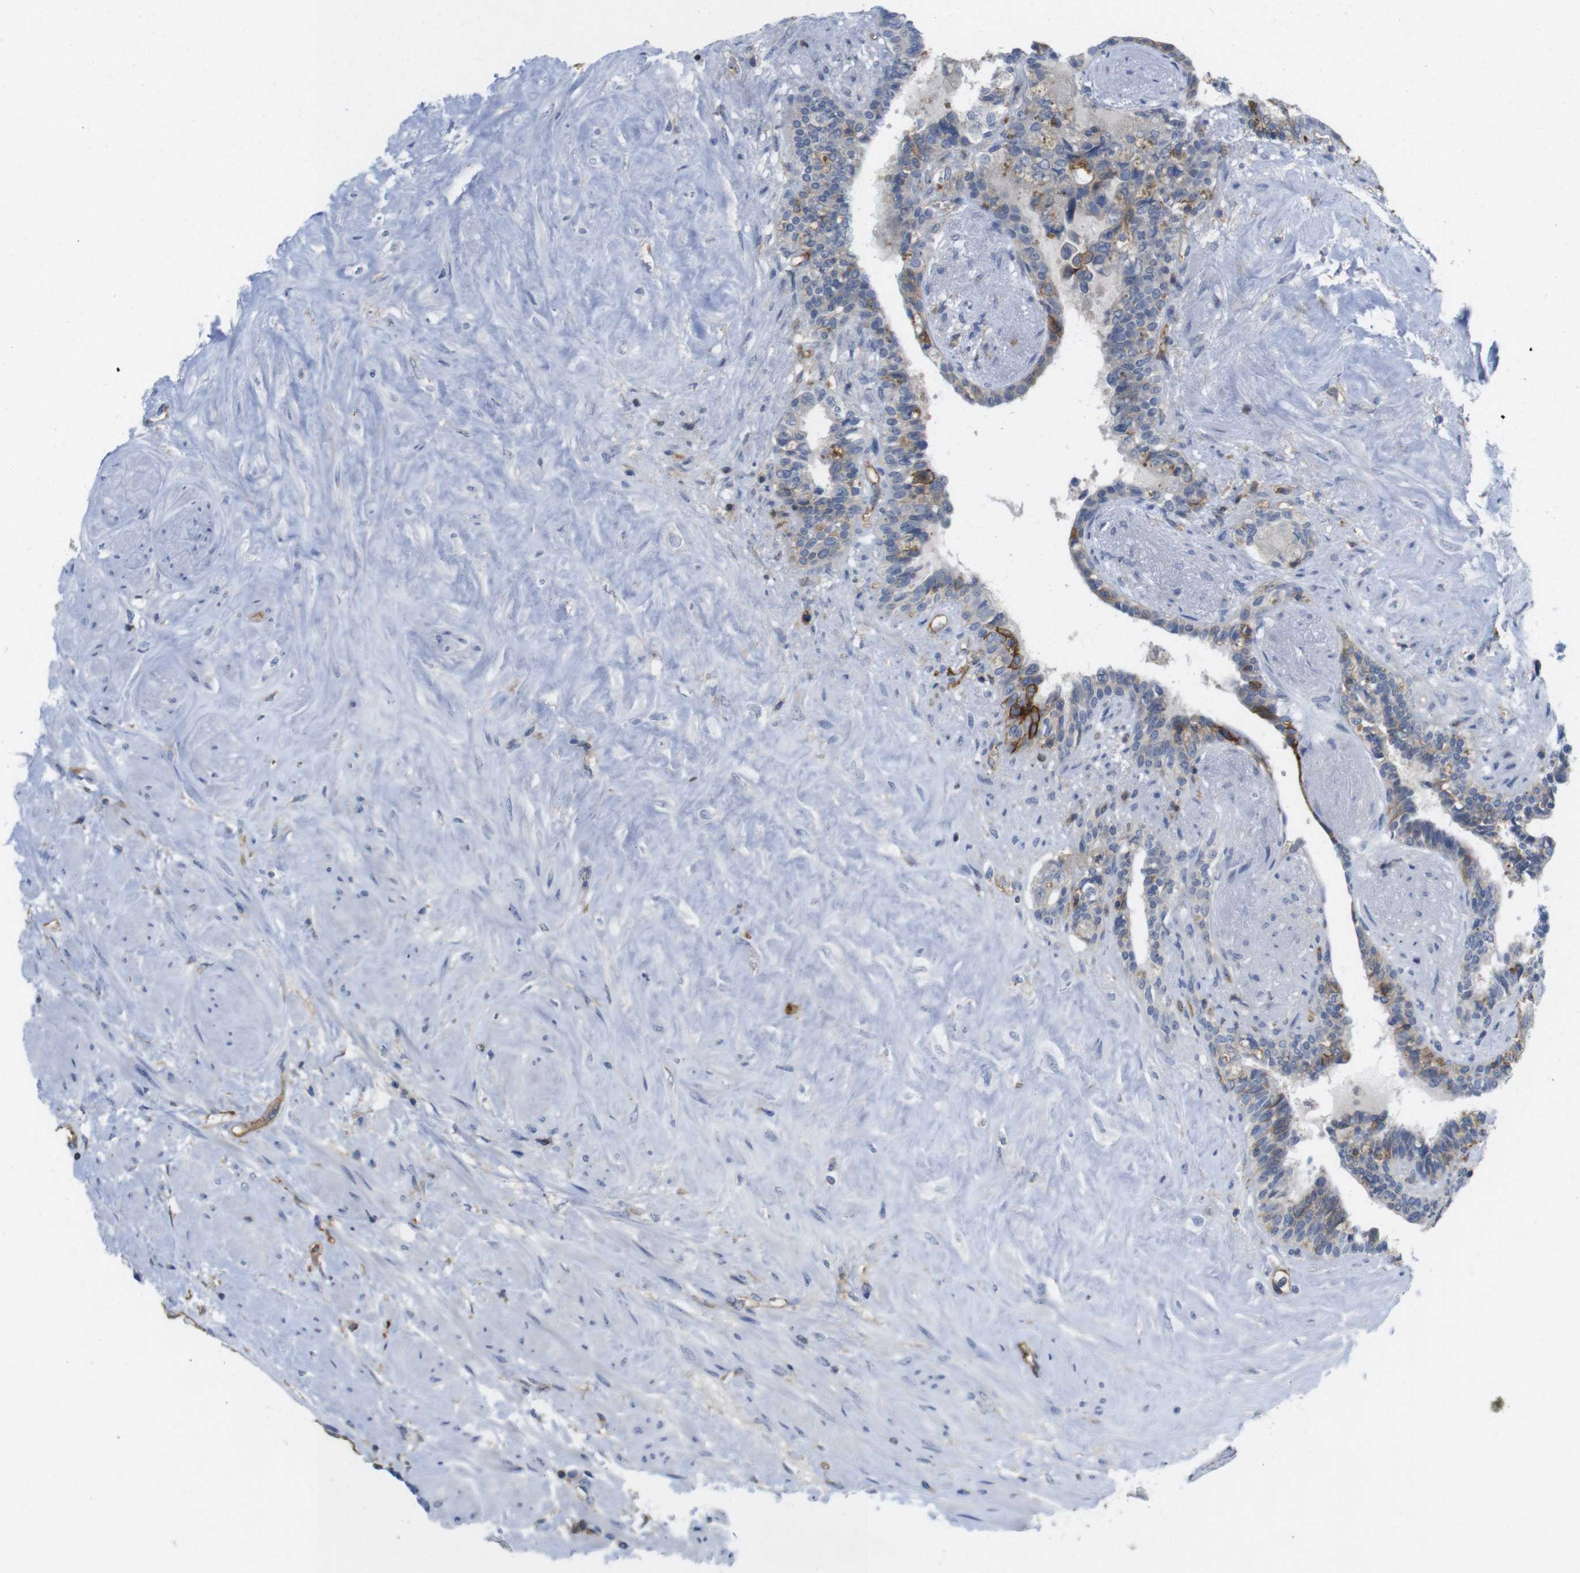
{"staining": {"intensity": "moderate", "quantity": "<25%", "location": "cytoplasmic/membranous"}, "tissue": "seminal vesicle", "cell_type": "Glandular cells", "image_type": "normal", "snomed": [{"axis": "morphology", "description": "Normal tissue, NOS"}, {"axis": "topography", "description": "Seminal veicle"}], "caption": "This photomicrograph displays immunohistochemistry staining of unremarkable human seminal vesicle, with low moderate cytoplasmic/membranous expression in approximately <25% of glandular cells.", "gene": "CCR6", "patient": {"sex": "male", "age": 63}}